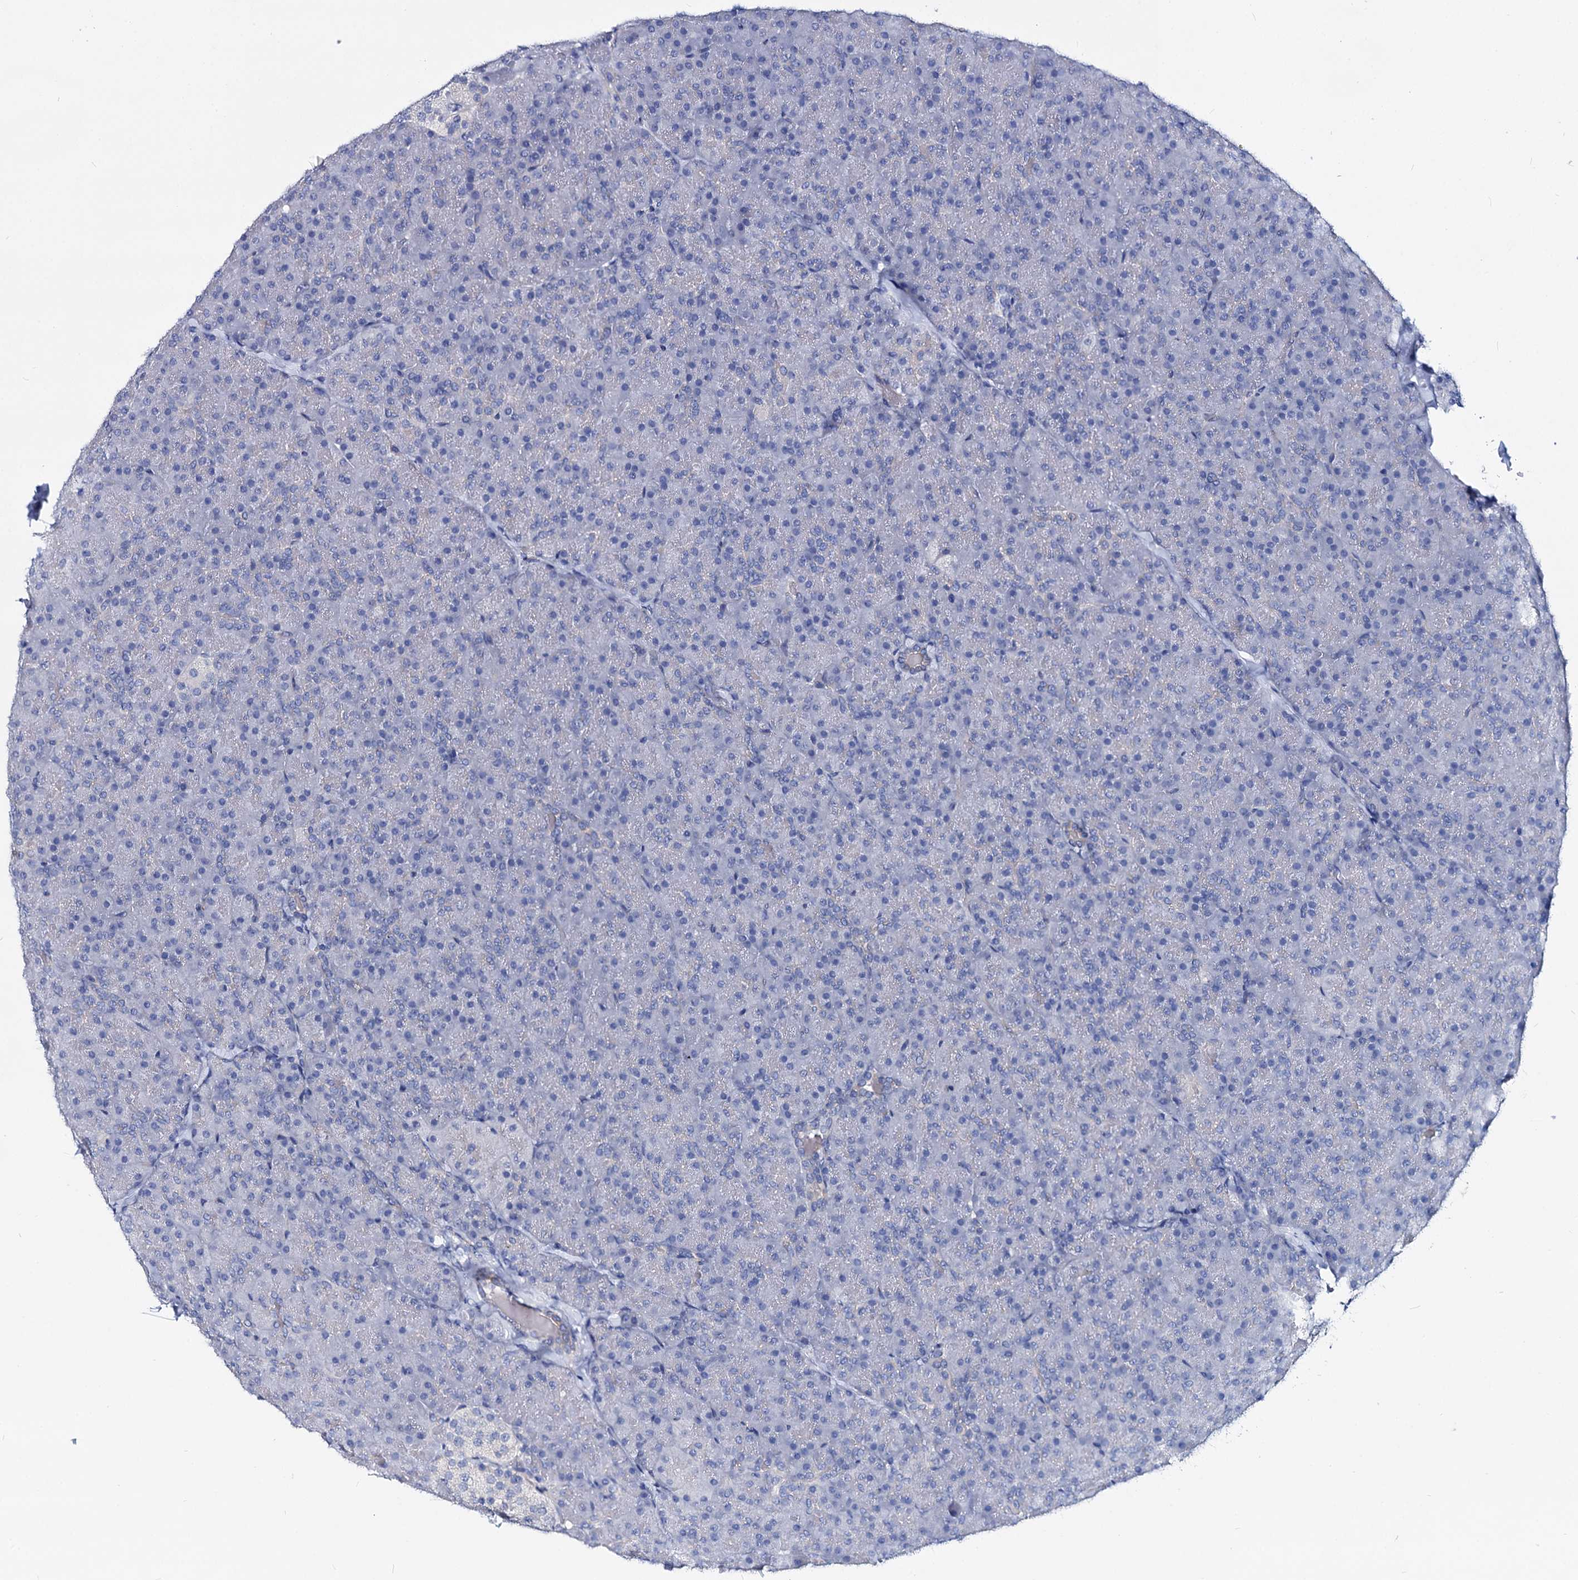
{"staining": {"intensity": "negative", "quantity": "none", "location": "none"}, "tissue": "pancreas", "cell_type": "Exocrine glandular cells", "image_type": "normal", "snomed": [{"axis": "morphology", "description": "Normal tissue, NOS"}, {"axis": "topography", "description": "Pancreas"}], "caption": "Exocrine glandular cells are negative for brown protein staining in benign pancreas. (DAB immunohistochemistry (IHC) with hematoxylin counter stain).", "gene": "DYDC2", "patient": {"sex": "male", "age": 36}}